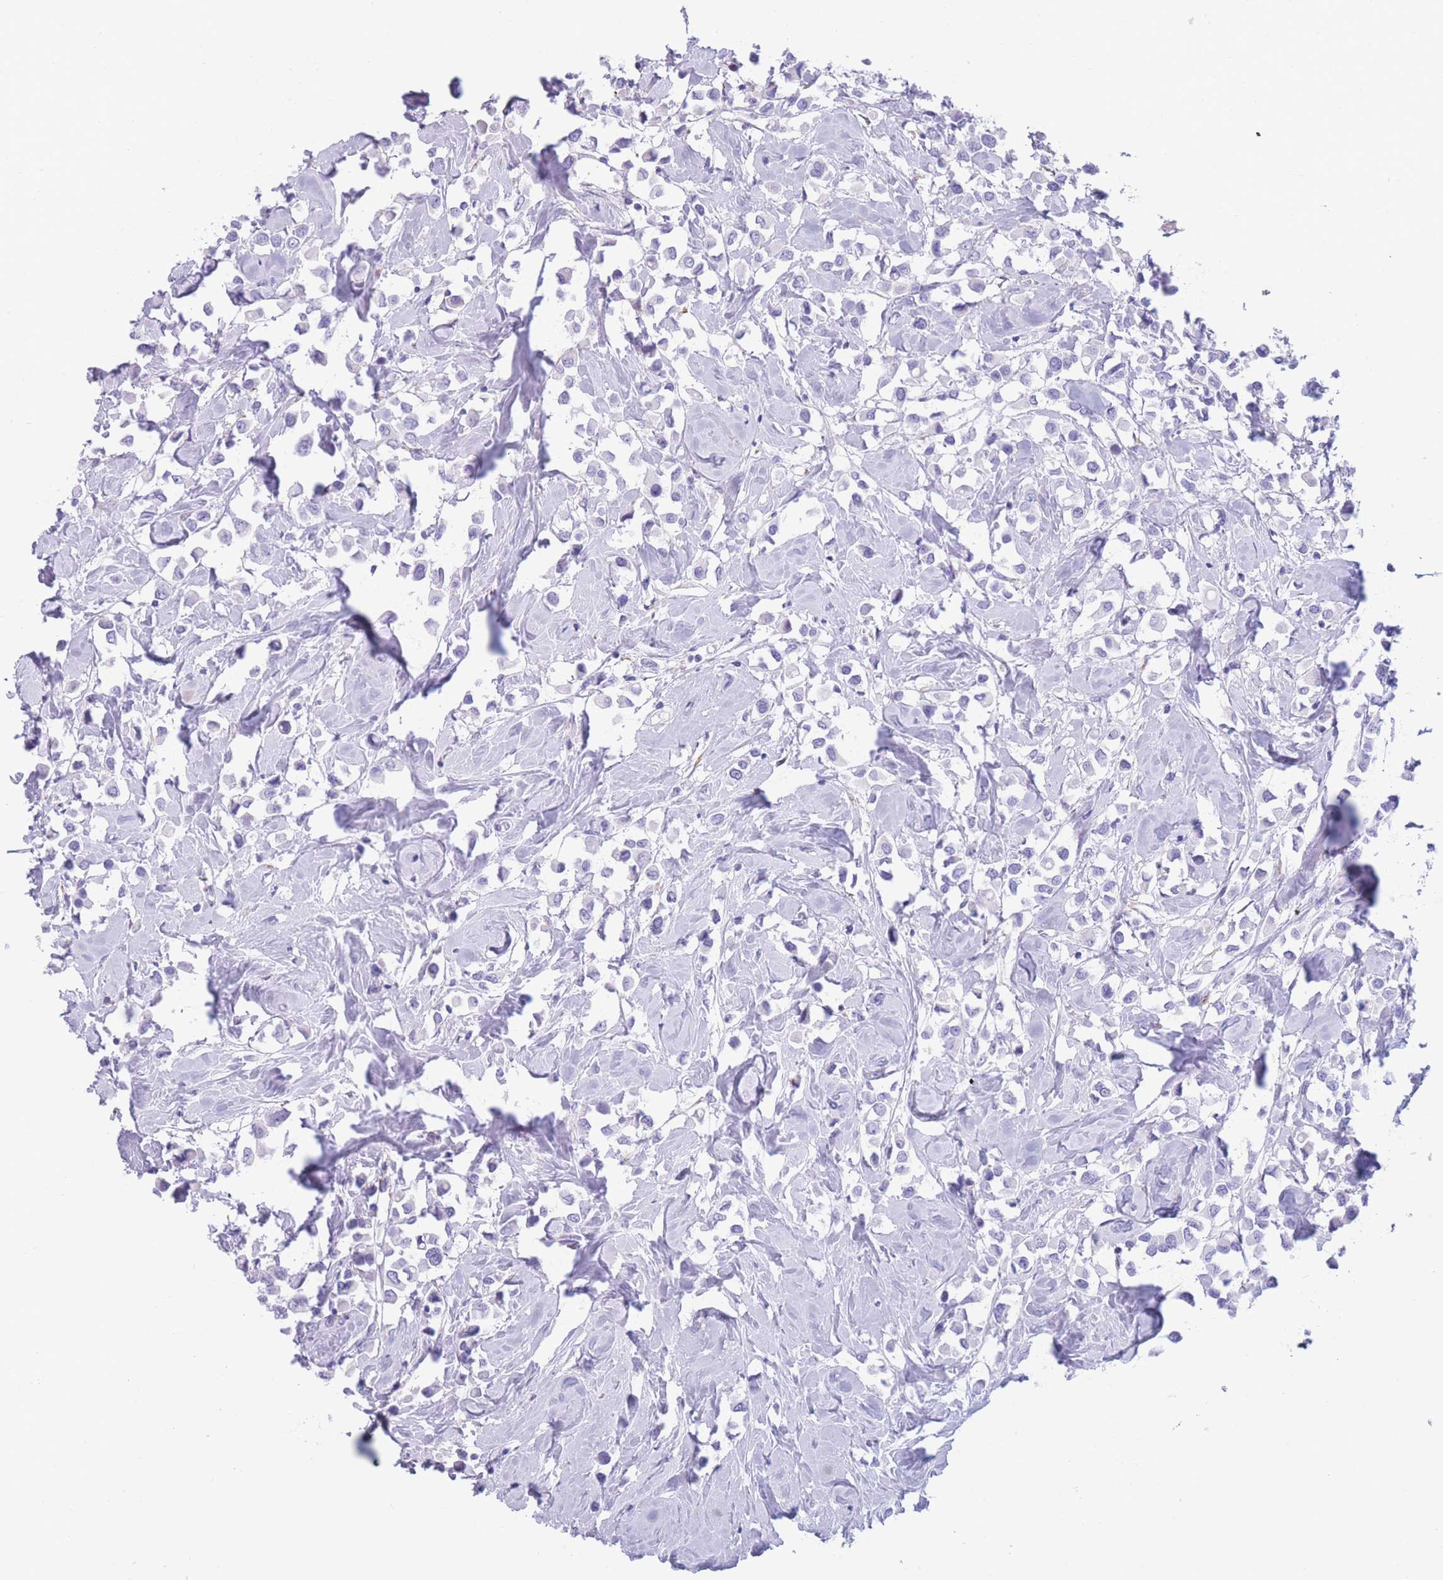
{"staining": {"intensity": "negative", "quantity": "none", "location": "none"}, "tissue": "breast cancer", "cell_type": "Tumor cells", "image_type": "cancer", "snomed": [{"axis": "morphology", "description": "Duct carcinoma"}, {"axis": "topography", "description": "Breast"}], "caption": "Tumor cells show no significant positivity in breast cancer.", "gene": "COL27A1", "patient": {"sex": "female", "age": 61}}